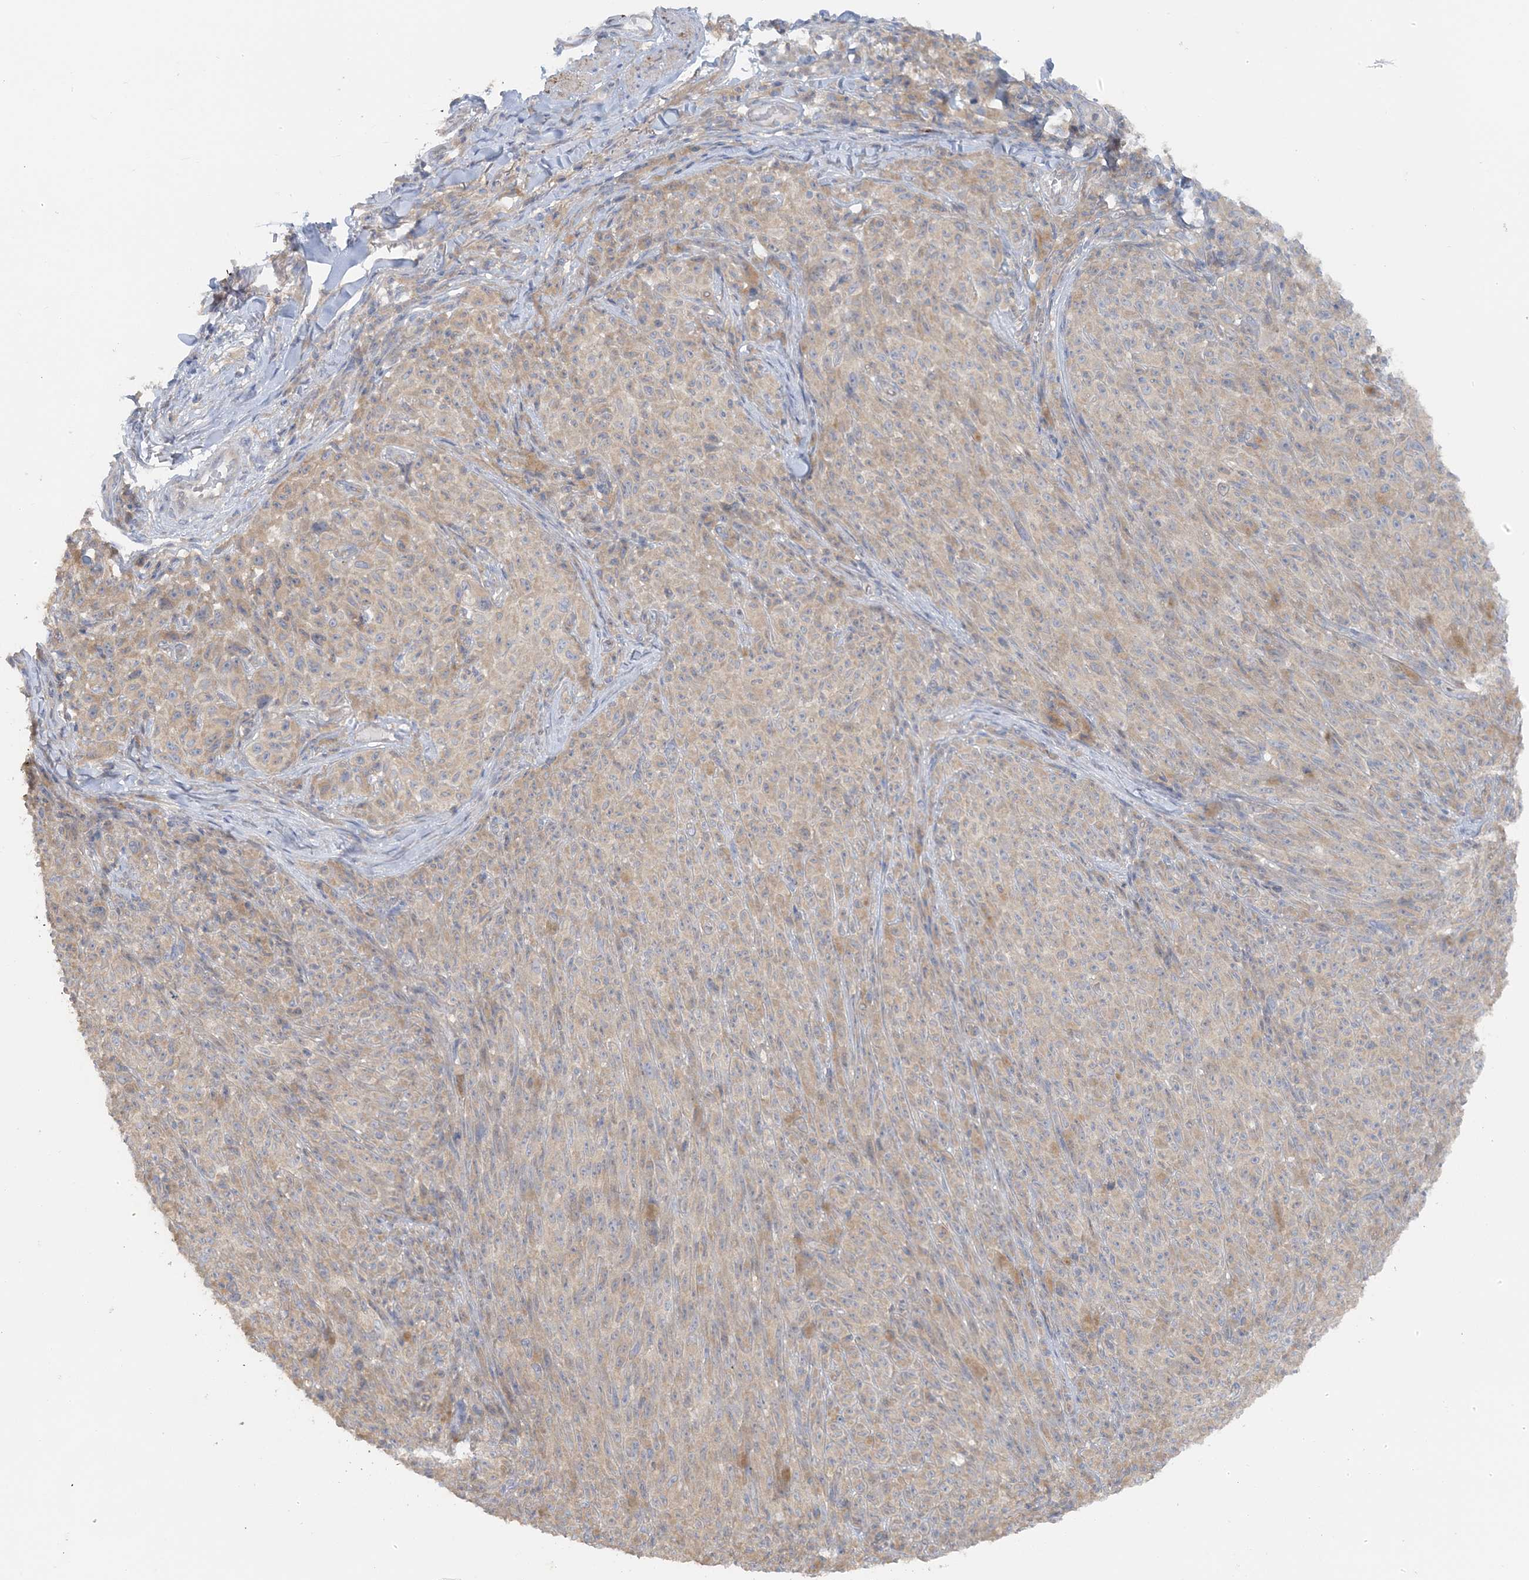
{"staining": {"intensity": "weak", "quantity": "<25%", "location": "cytoplasmic/membranous"}, "tissue": "melanoma", "cell_type": "Tumor cells", "image_type": "cancer", "snomed": [{"axis": "morphology", "description": "Malignant melanoma, NOS"}, {"axis": "topography", "description": "Skin"}], "caption": "Tumor cells are negative for protein expression in human malignant melanoma.", "gene": "TBC1D5", "patient": {"sex": "female", "age": 82}}